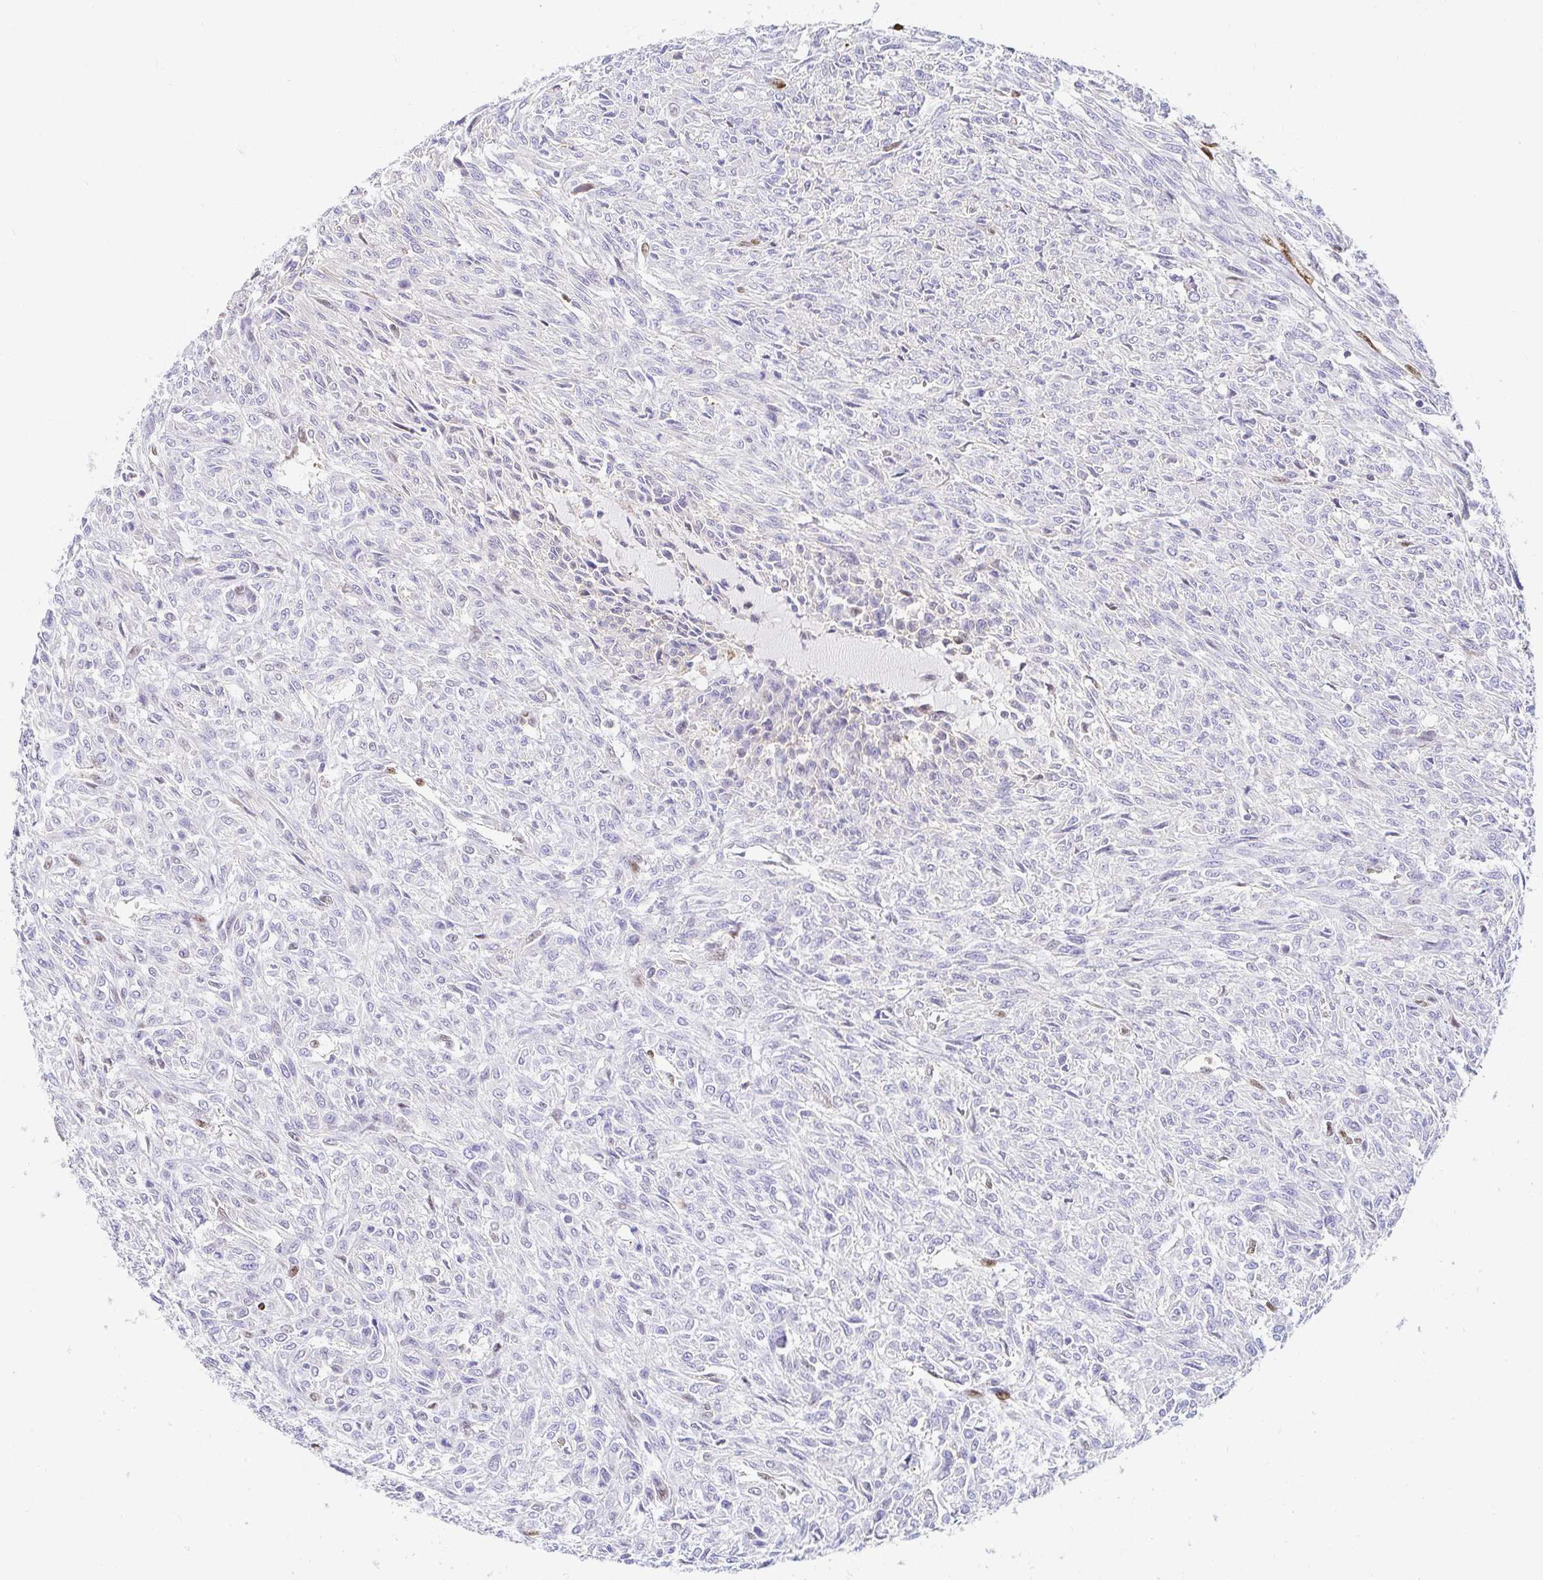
{"staining": {"intensity": "negative", "quantity": "none", "location": "none"}, "tissue": "renal cancer", "cell_type": "Tumor cells", "image_type": "cancer", "snomed": [{"axis": "morphology", "description": "Adenocarcinoma, NOS"}, {"axis": "topography", "description": "Kidney"}], "caption": "High magnification brightfield microscopy of adenocarcinoma (renal) stained with DAB (3,3'-diaminobenzidine) (brown) and counterstained with hematoxylin (blue): tumor cells show no significant expression.", "gene": "HINFP", "patient": {"sex": "male", "age": 58}}